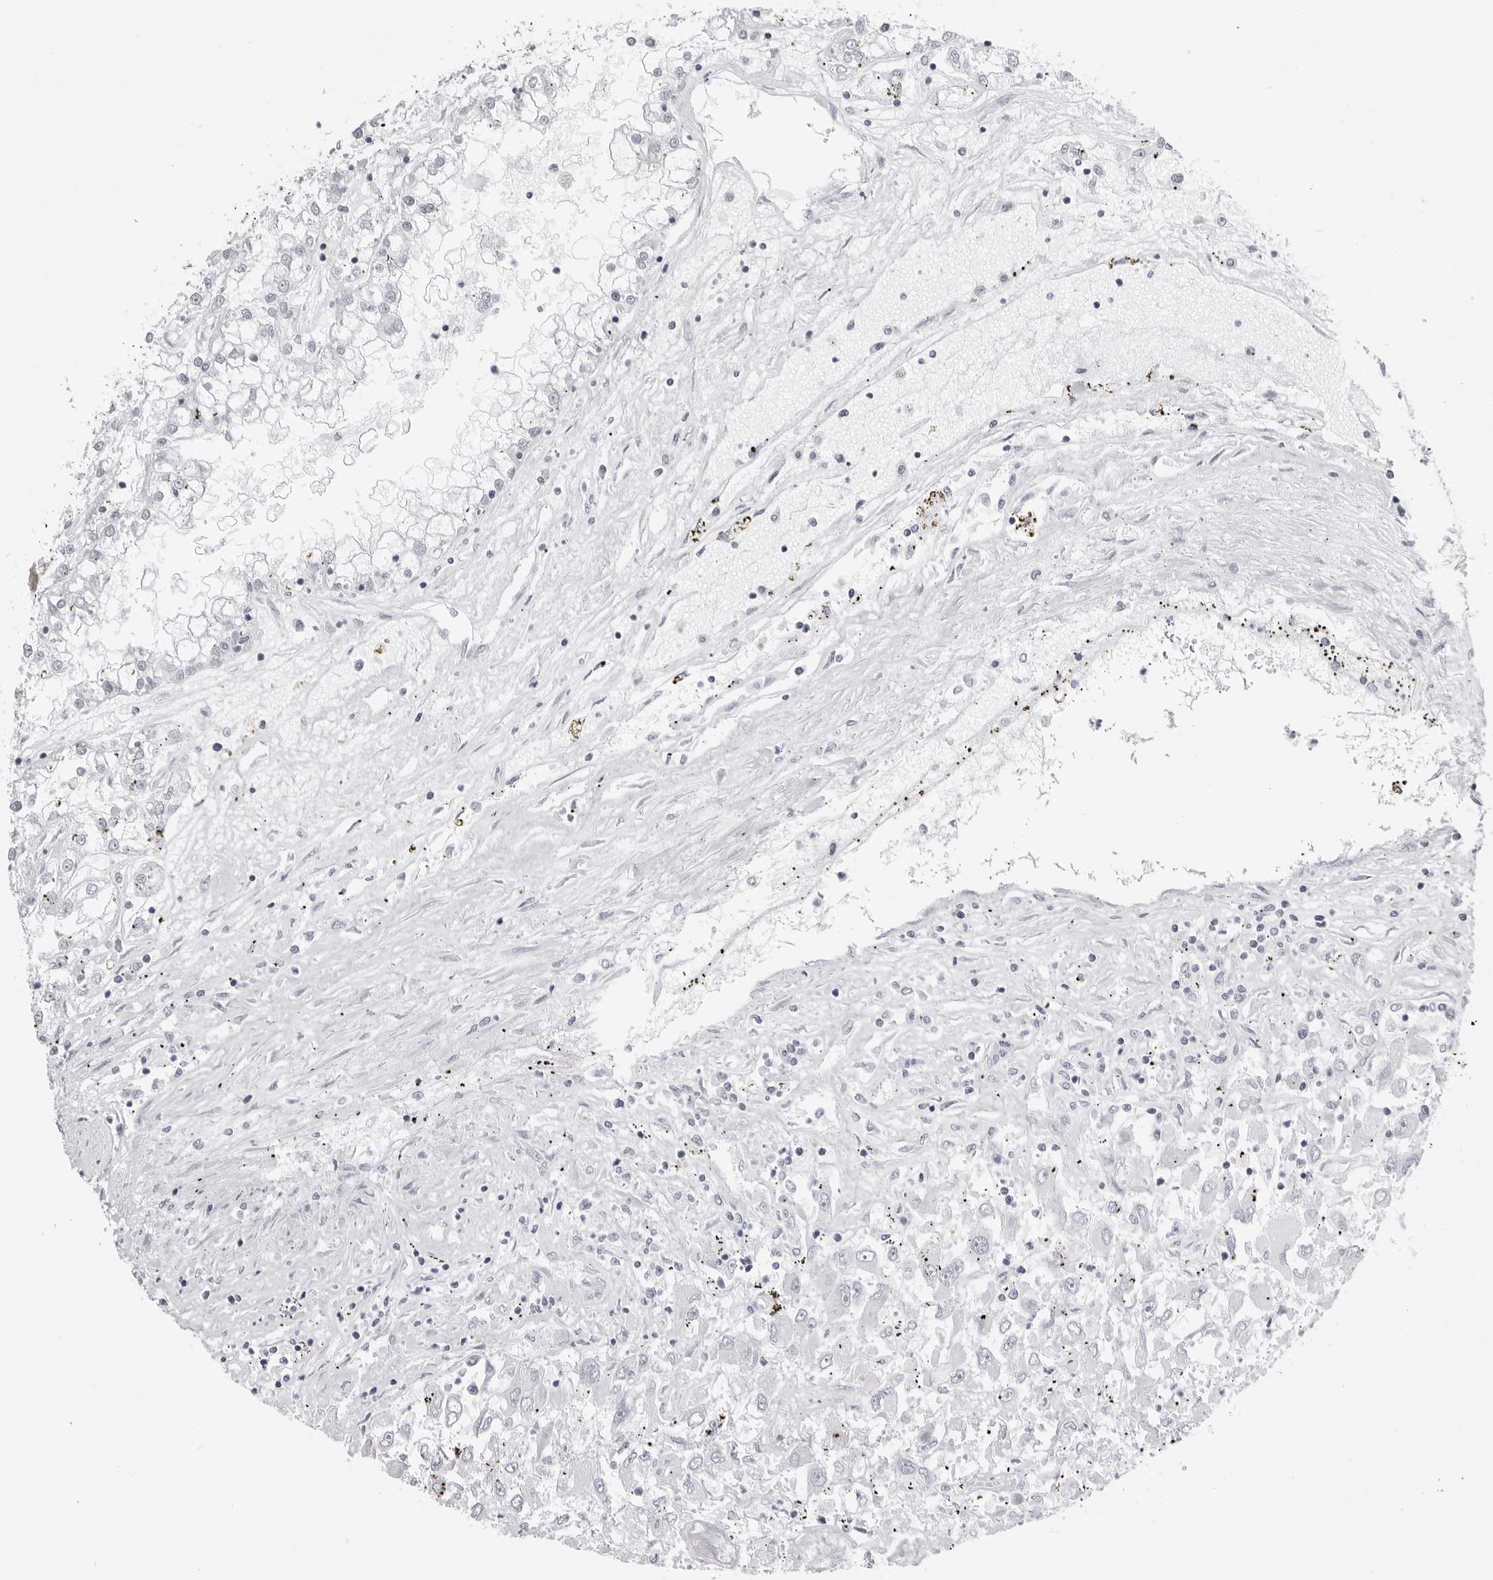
{"staining": {"intensity": "negative", "quantity": "none", "location": "none"}, "tissue": "renal cancer", "cell_type": "Tumor cells", "image_type": "cancer", "snomed": [{"axis": "morphology", "description": "Adenocarcinoma, NOS"}, {"axis": "topography", "description": "Kidney"}], "caption": "This is an IHC image of renal cancer. There is no positivity in tumor cells.", "gene": "SERPINF2", "patient": {"sex": "female", "age": 52}}